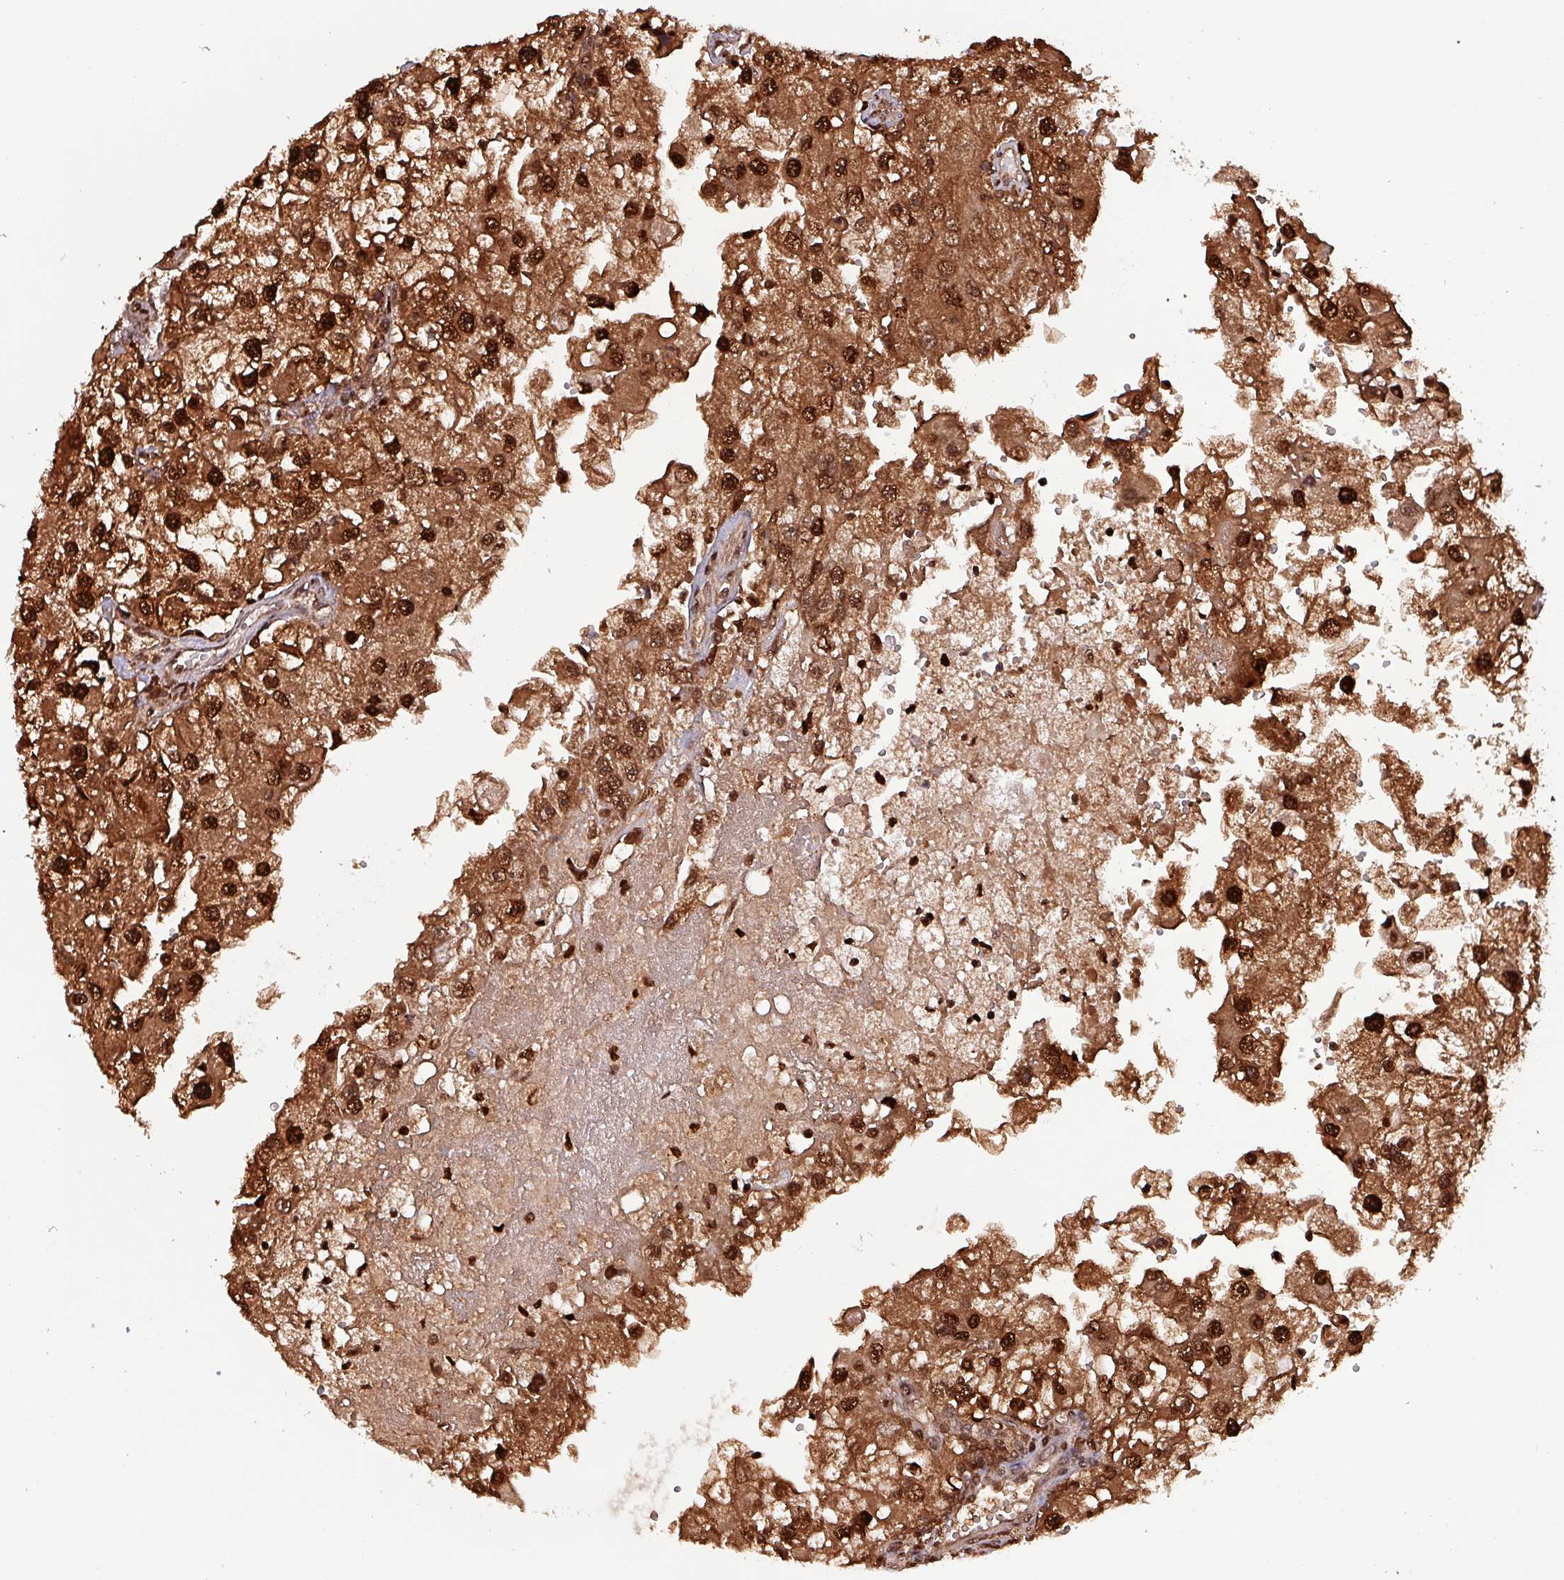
{"staining": {"intensity": "strong", "quantity": ">75%", "location": "cytoplasmic/membranous,nuclear"}, "tissue": "renal cancer", "cell_type": "Tumor cells", "image_type": "cancer", "snomed": [{"axis": "morphology", "description": "Adenocarcinoma, NOS"}, {"axis": "topography", "description": "Kidney"}], "caption": "A high-resolution histopathology image shows immunohistochemistry (IHC) staining of renal adenocarcinoma, which reveals strong cytoplasmic/membranous and nuclear expression in approximately >75% of tumor cells.", "gene": "PSMB8", "patient": {"sex": "male", "age": 63}}